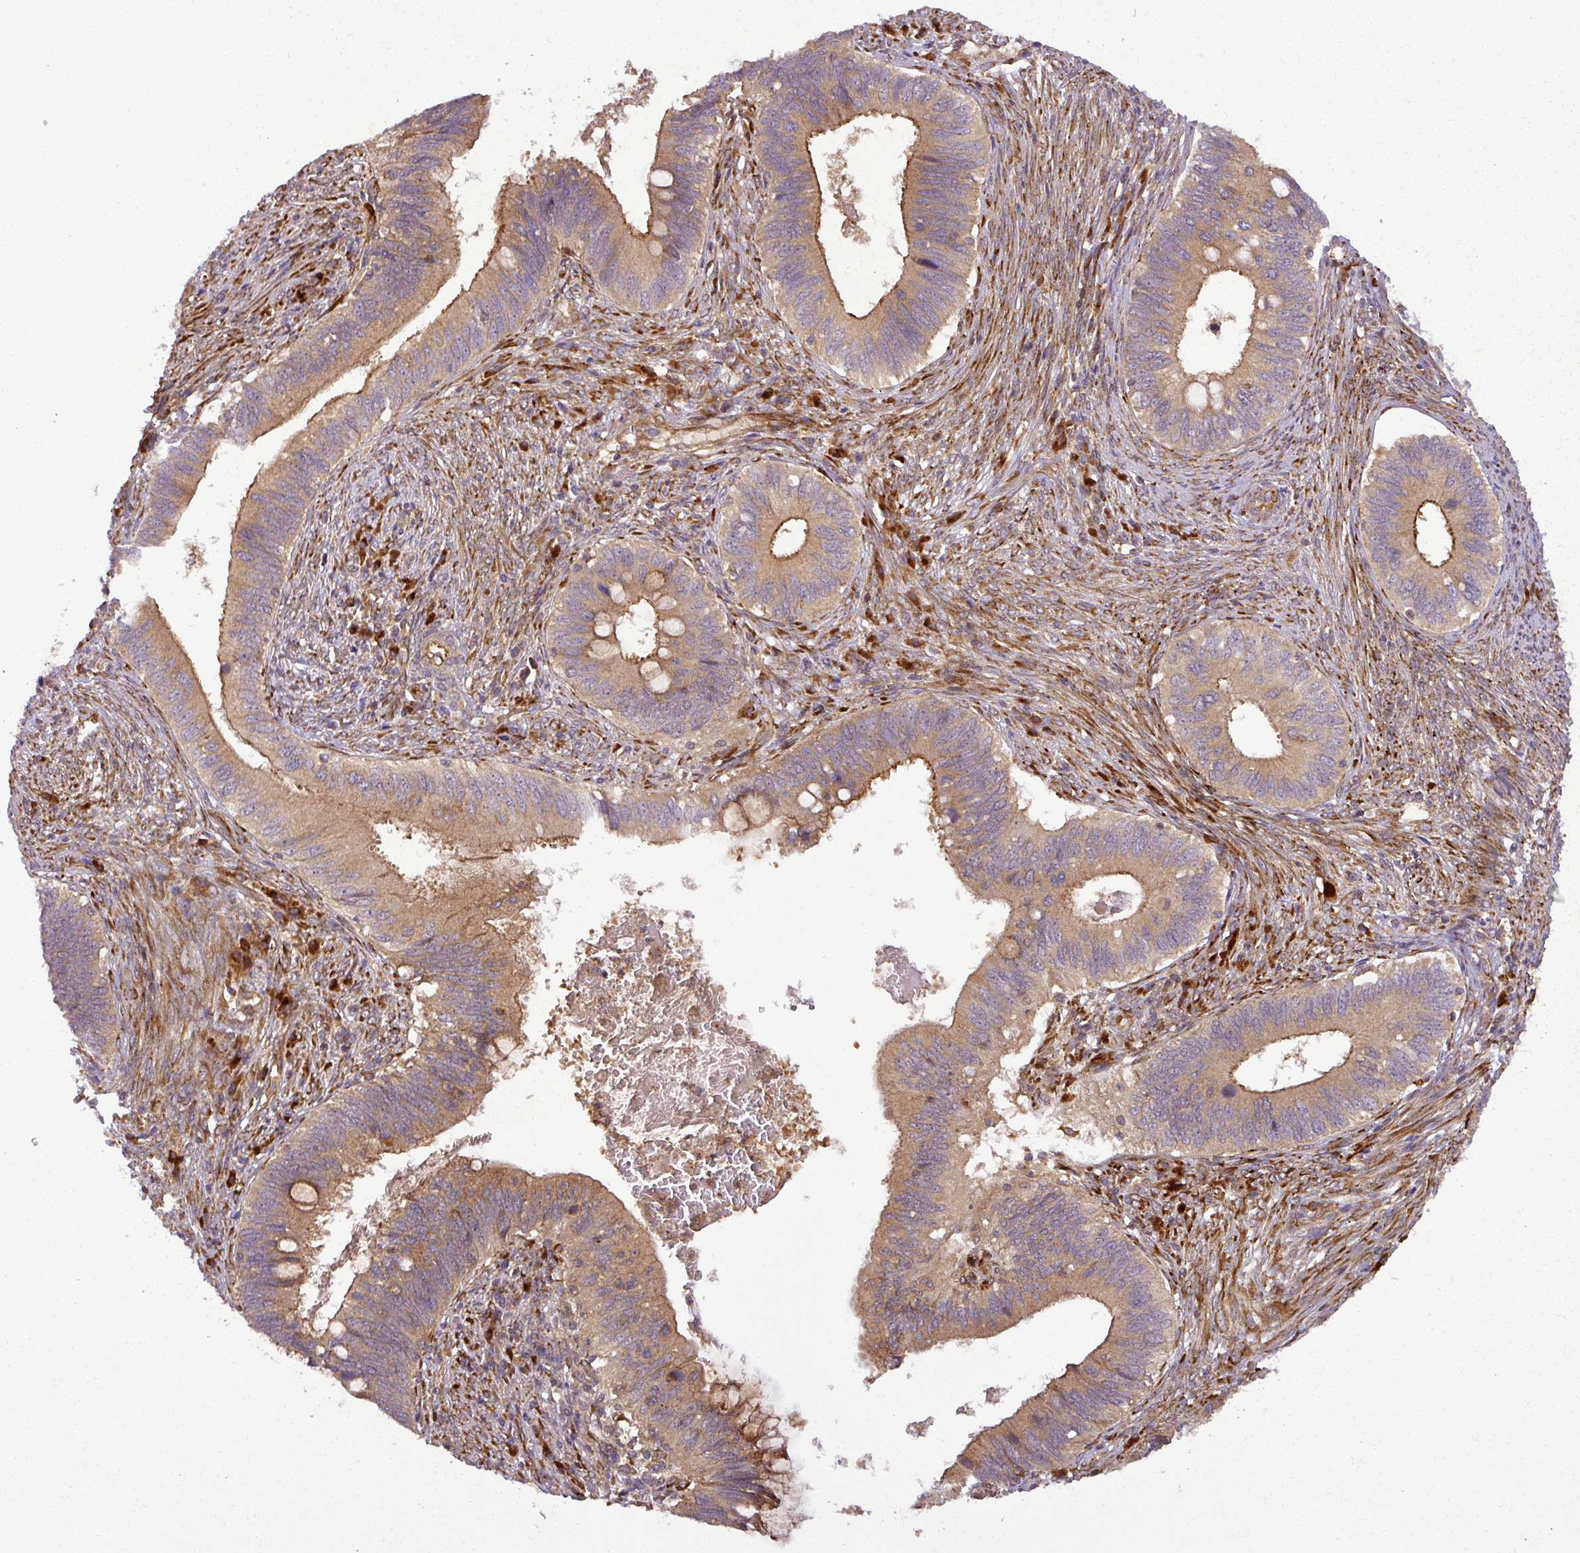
{"staining": {"intensity": "moderate", "quantity": ">75%", "location": "cytoplasmic/membranous"}, "tissue": "cervical cancer", "cell_type": "Tumor cells", "image_type": "cancer", "snomed": [{"axis": "morphology", "description": "Adenocarcinoma, NOS"}, {"axis": "topography", "description": "Cervix"}], "caption": "Brown immunohistochemical staining in cervical cancer reveals moderate cytoplasmic/membranous staining in about >75% of tumor cells.", "gene": "ART1", "patient": {"sex": "female", "age": 42}}